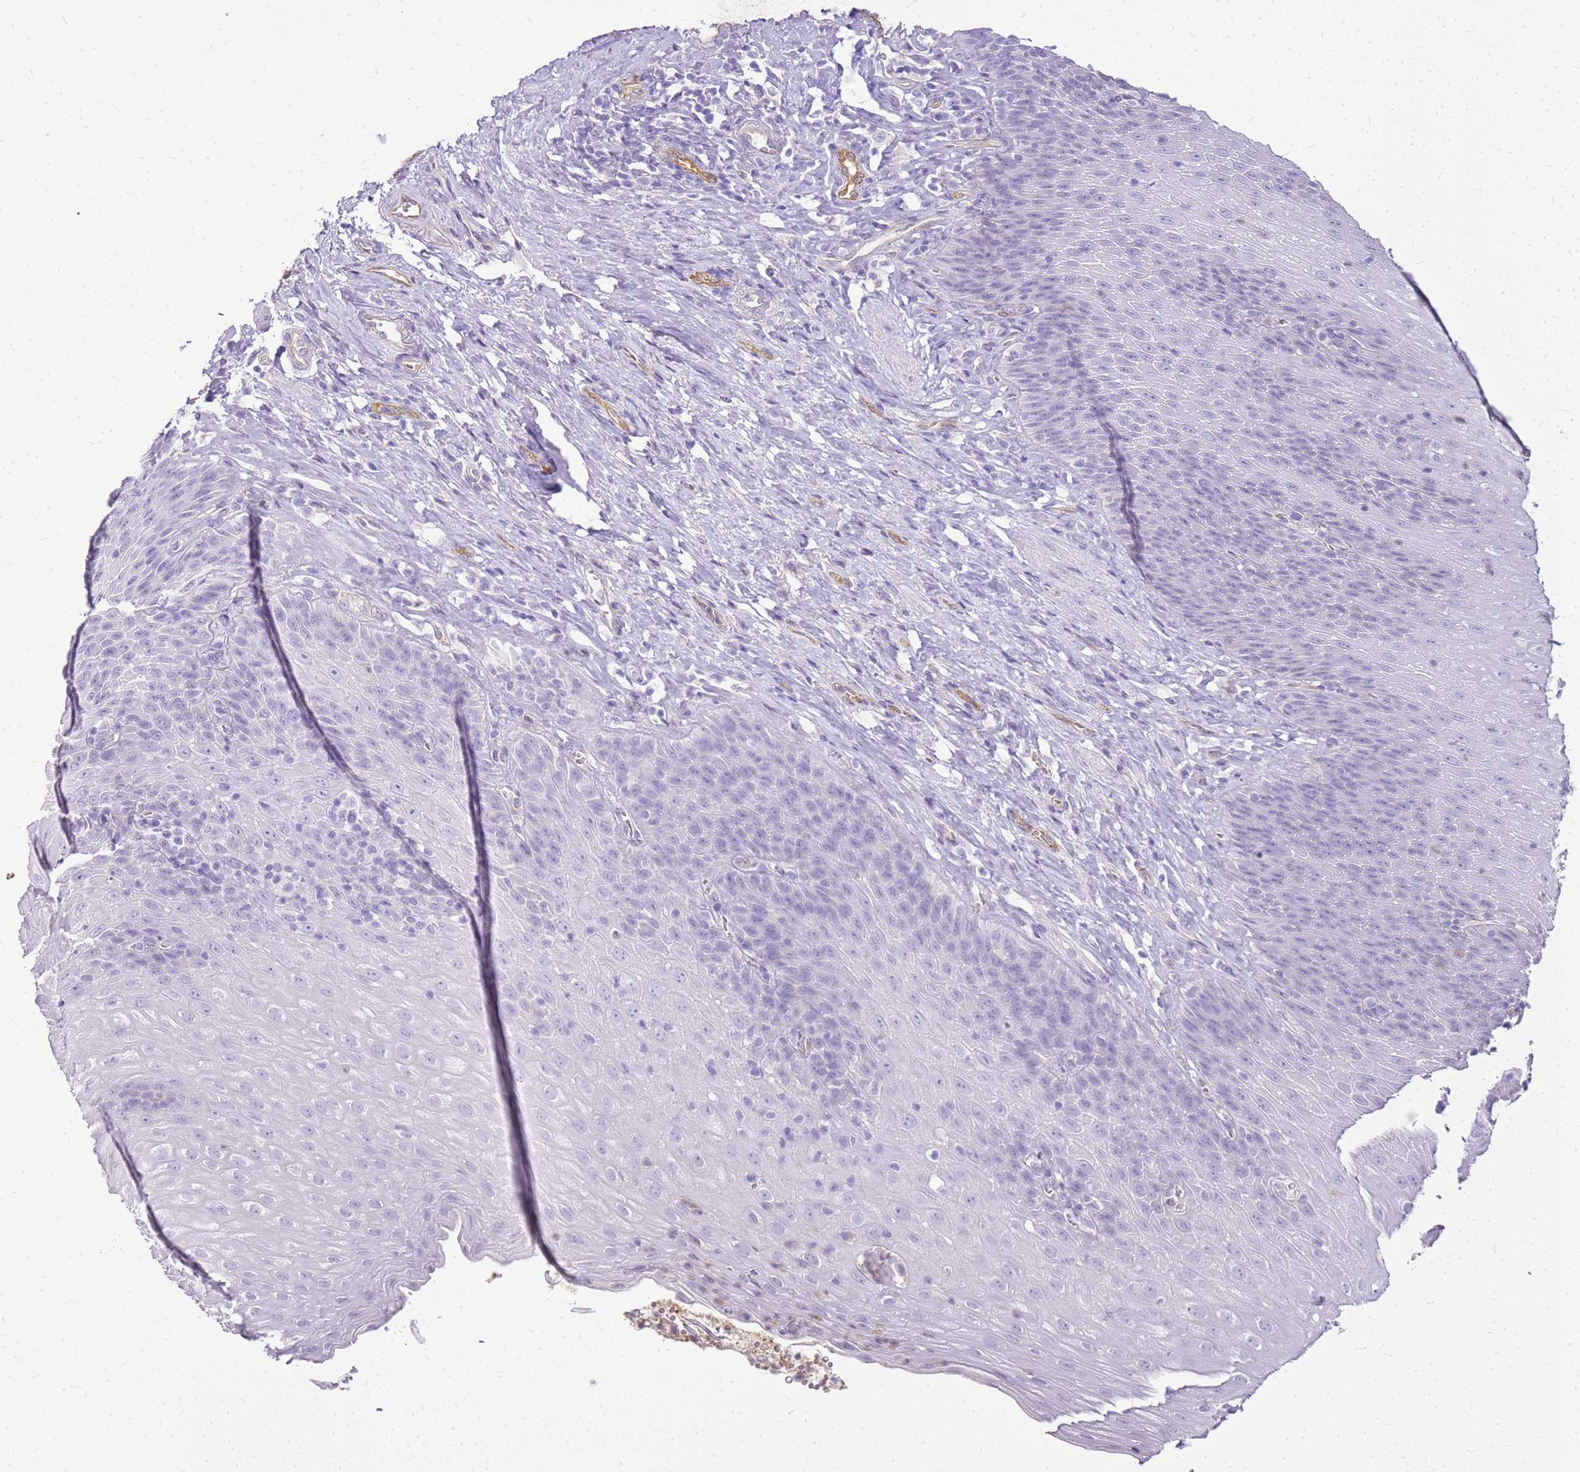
{"staining": {"intensity": "negative", "quantity": "none", "location": "none"}, "tissue": "esophagus", "cell_type": "Squamous epithelial cells", "image_type": "normal", "snomed": [{"axis": "morphology", "description": "Normal tissue, NOS"}, {"axis": "topography", "description": "Esophagus"}], "caption": "Esophagus was stained to show a protein in brown. There is no significant positivity in squamous epithelial cells.", "gene": "SULT1E1", "patient": {"sex": "female", "age": 61}}